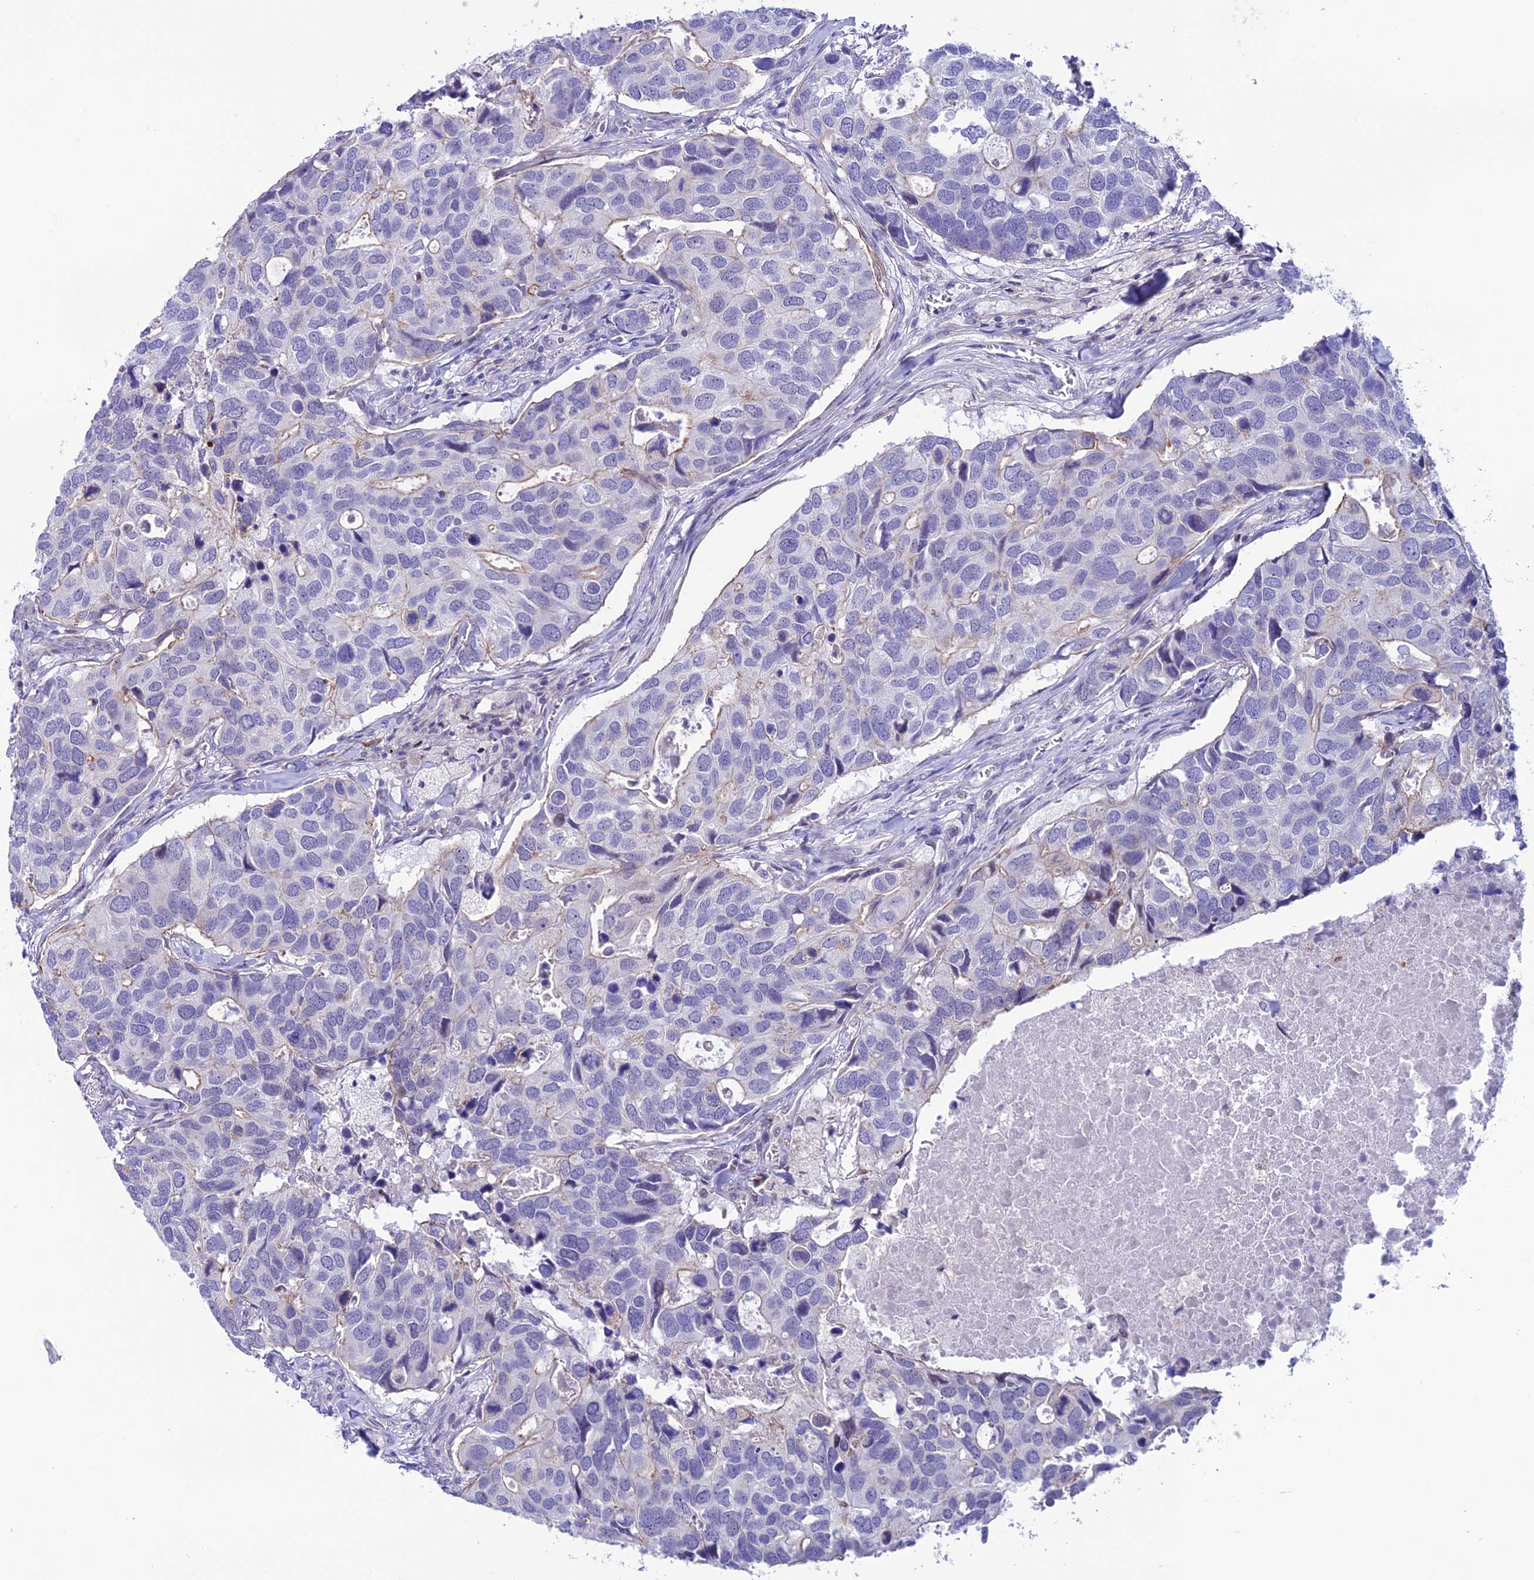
{"staining": {"intensity": "weak", "quantity": "<25%", "location": "cytoplasmic/membranous"}, "tissue": "breast cancer", "cell_type": "Tumor cells", "image_type": "cancer", "snomed": [{"axis": "morphology", "description": "Duct carcinoma"}, {"axis": "topography", "description": "Breast"}], "caption": "Immunohistochemical staining of breast cancer reveals no significant staining in tumor cells.", "gene": "COL6A6", "patient": {"sex": "female", "age": 83}}